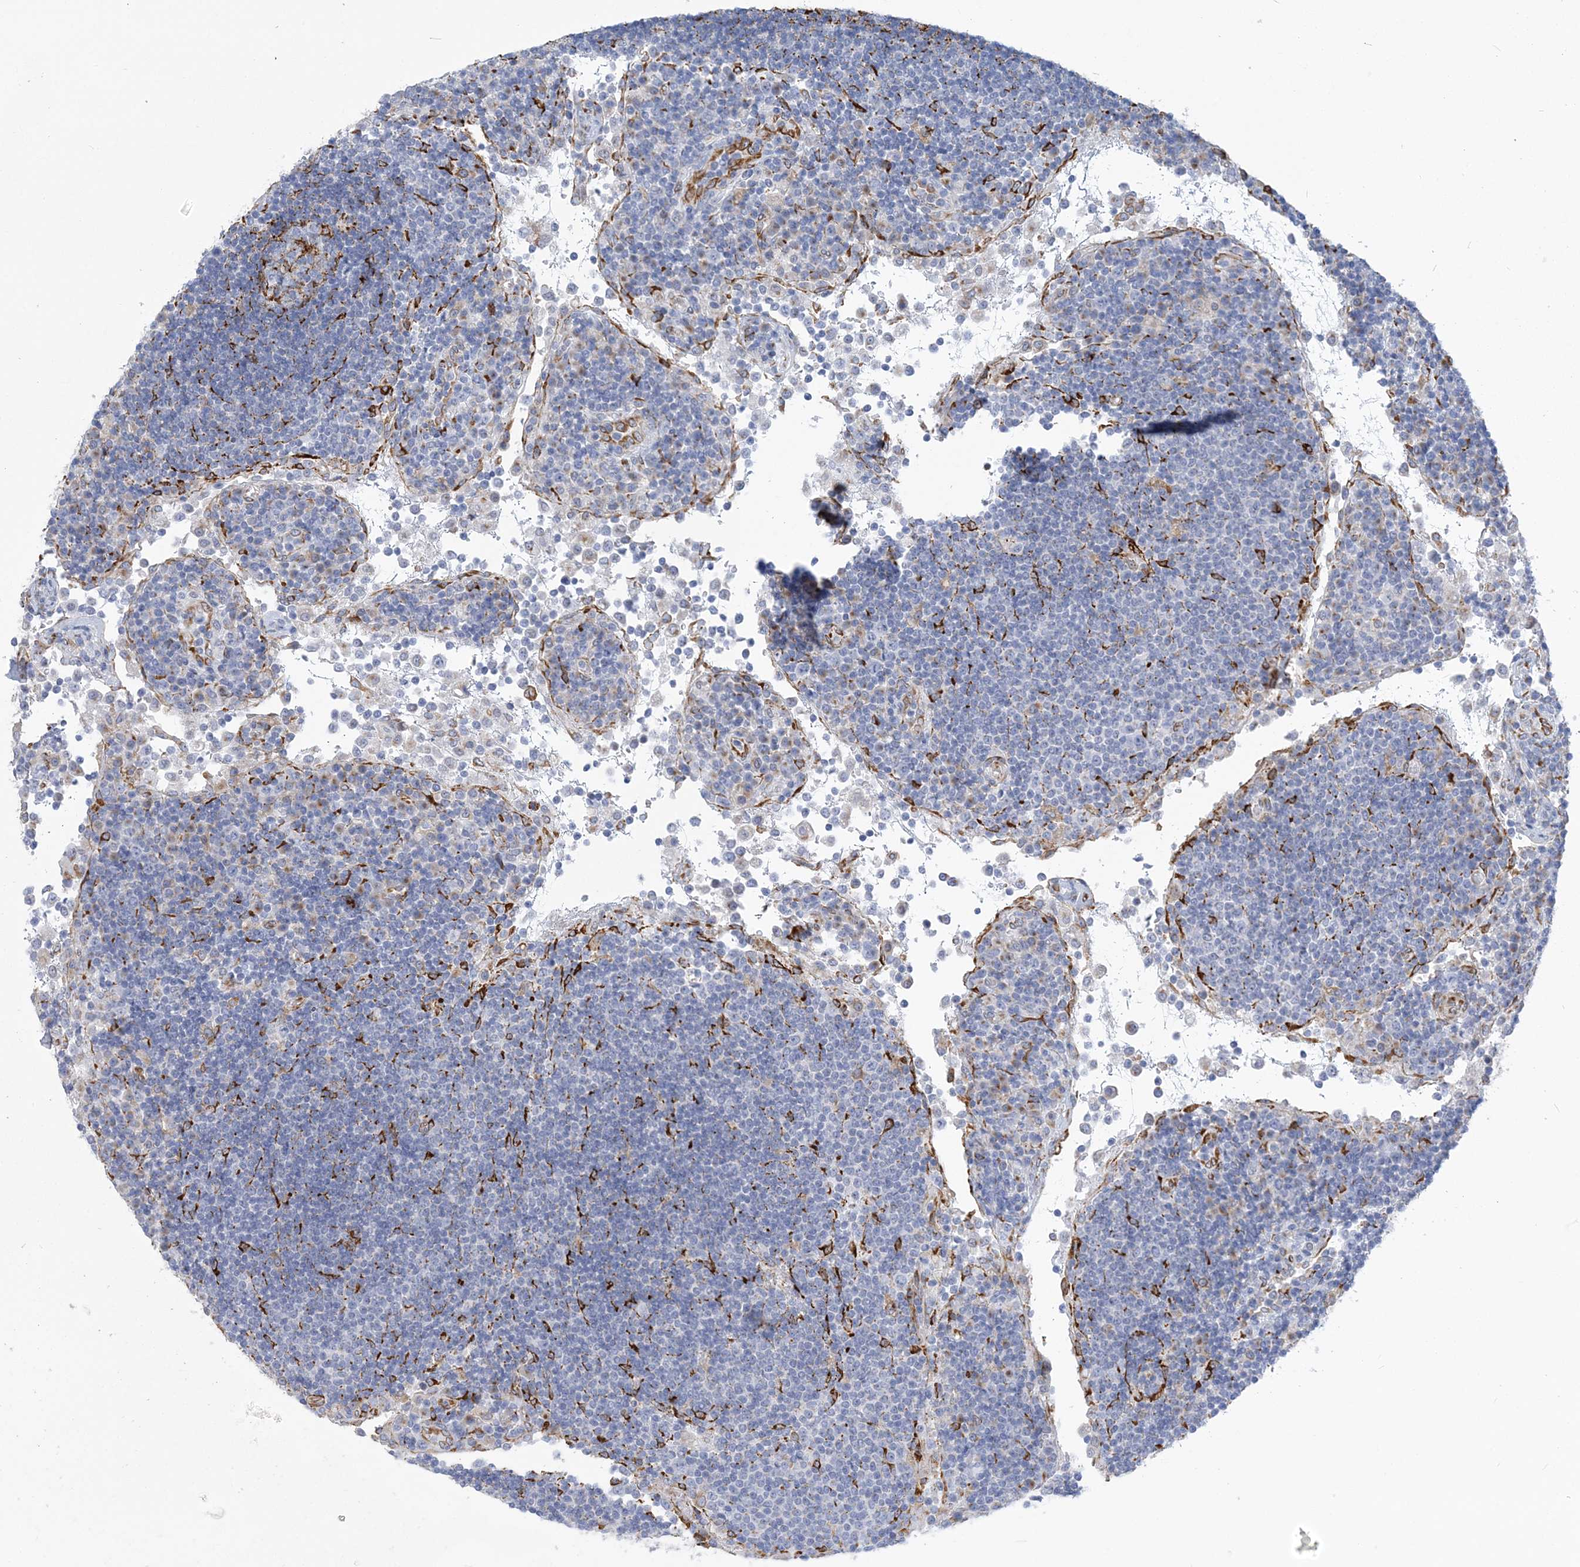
{"staining": {"intensity": "negative", "quantity": "none", "location": "none"}, "tissue": "lymph node", "cell_type": "Germinal center cells", "image_type": "normal", "snomed": [{"axis": "morphology", "description": "Normal tissue, NOS"}, {"axis": "topography", "description": "Lymph node"}], "caption": "The photomicrograph demonstrates no staining of germinal center cells in unremarkable lymph node. (Stains: DAB IHC with hematoxylin counter stain, Microscopy: brightfield microscopy at high magnification).", "gene": "PLEKHG4B", "patient": {"sex": "female", "age": 53}}